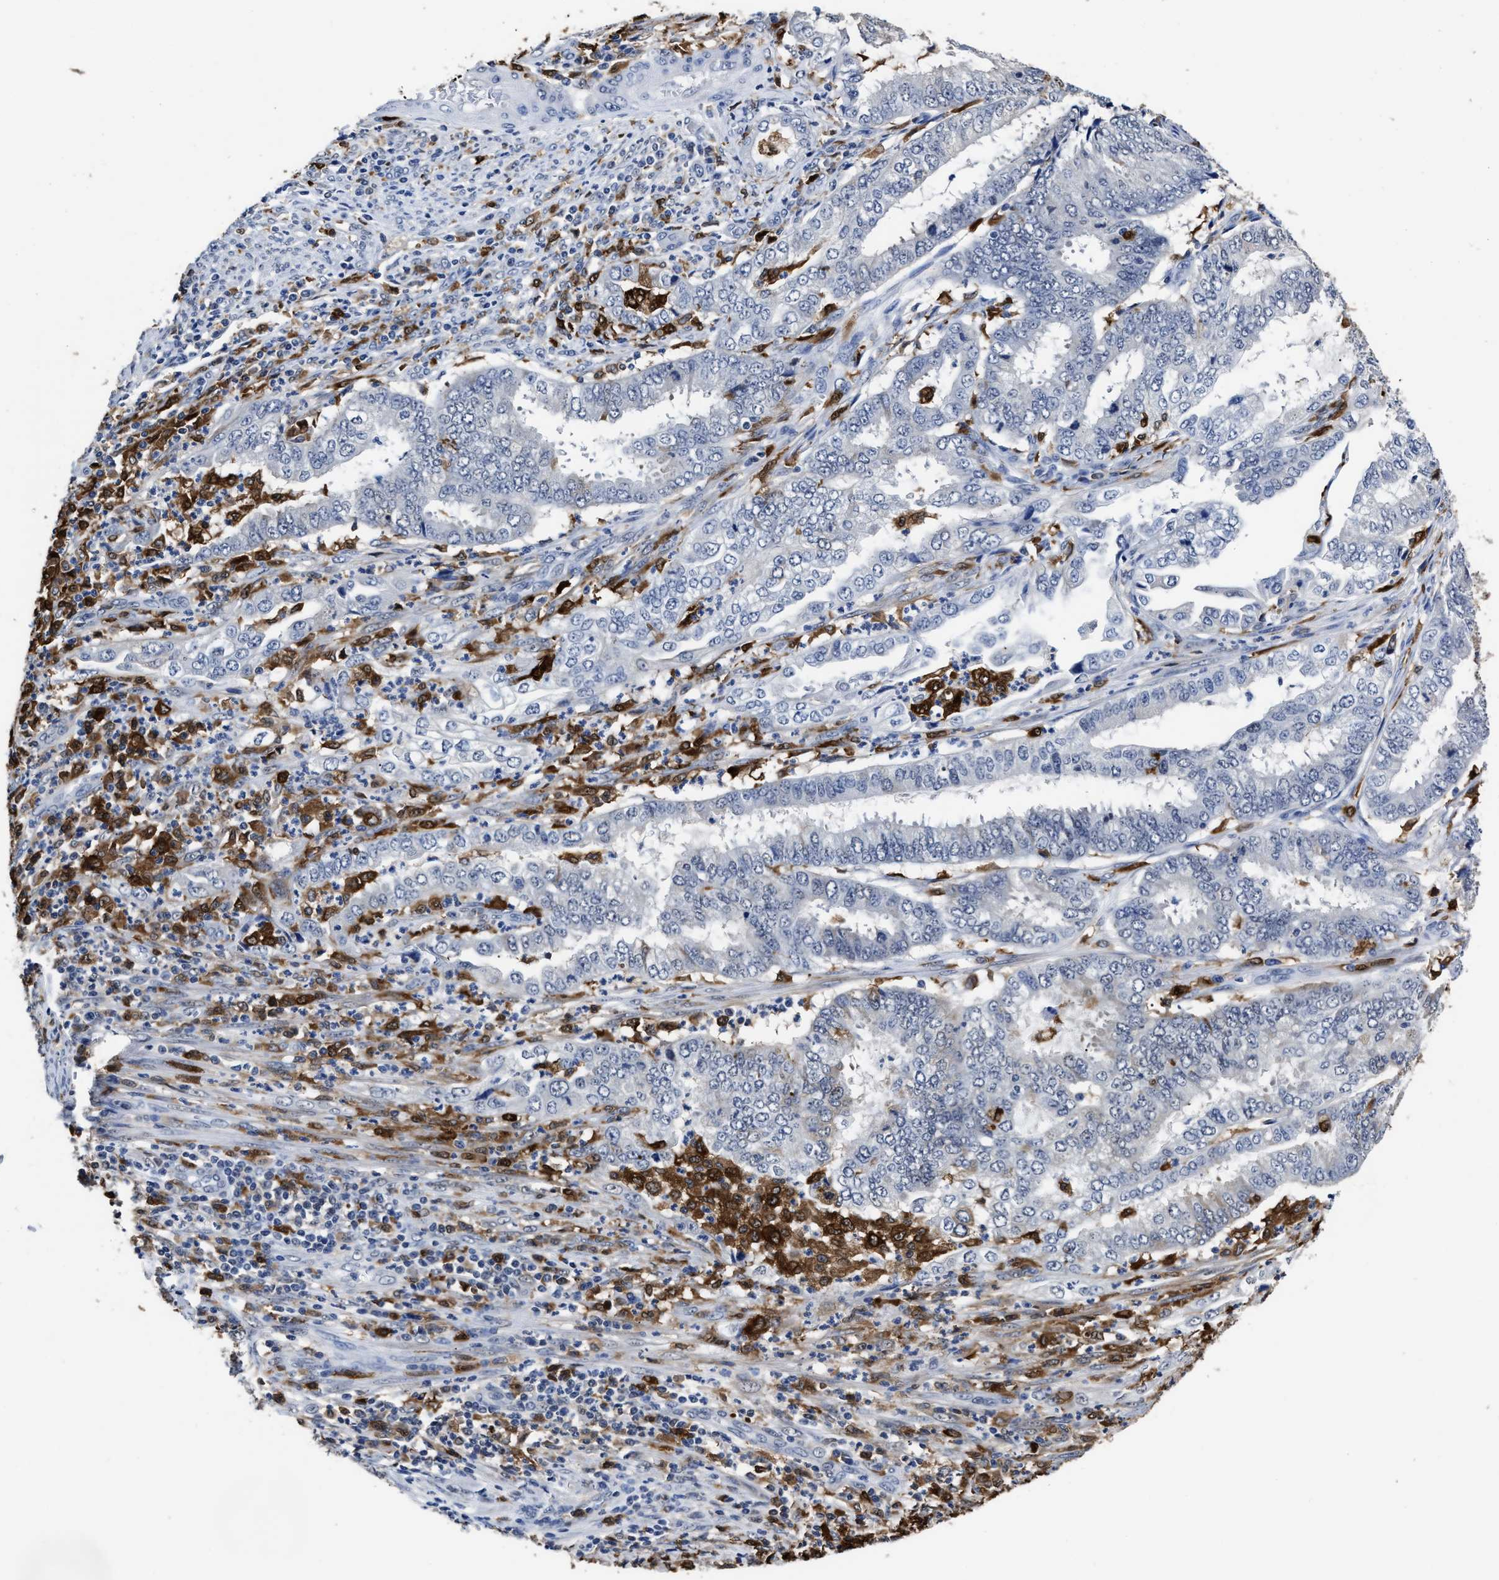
{"staining": {"intensity": "negative", "quantity": "none", "location": "none"}, "tissue": "endometrial cancer", "cell_type": "Tumor cells", "image_type": "cancer", "snomed": [{"axis": "morphology", "description": "Adenocarcinoma, NOS"}, {"axis": "topography", "description": "Endometrium"}], "caption": "Immunohistochemical staining of endometrial adenocarcinoma shows no significant expression in tumor cells.", "gene": "PRPF4B", "patient": {"sex": "female", "age": 51}}